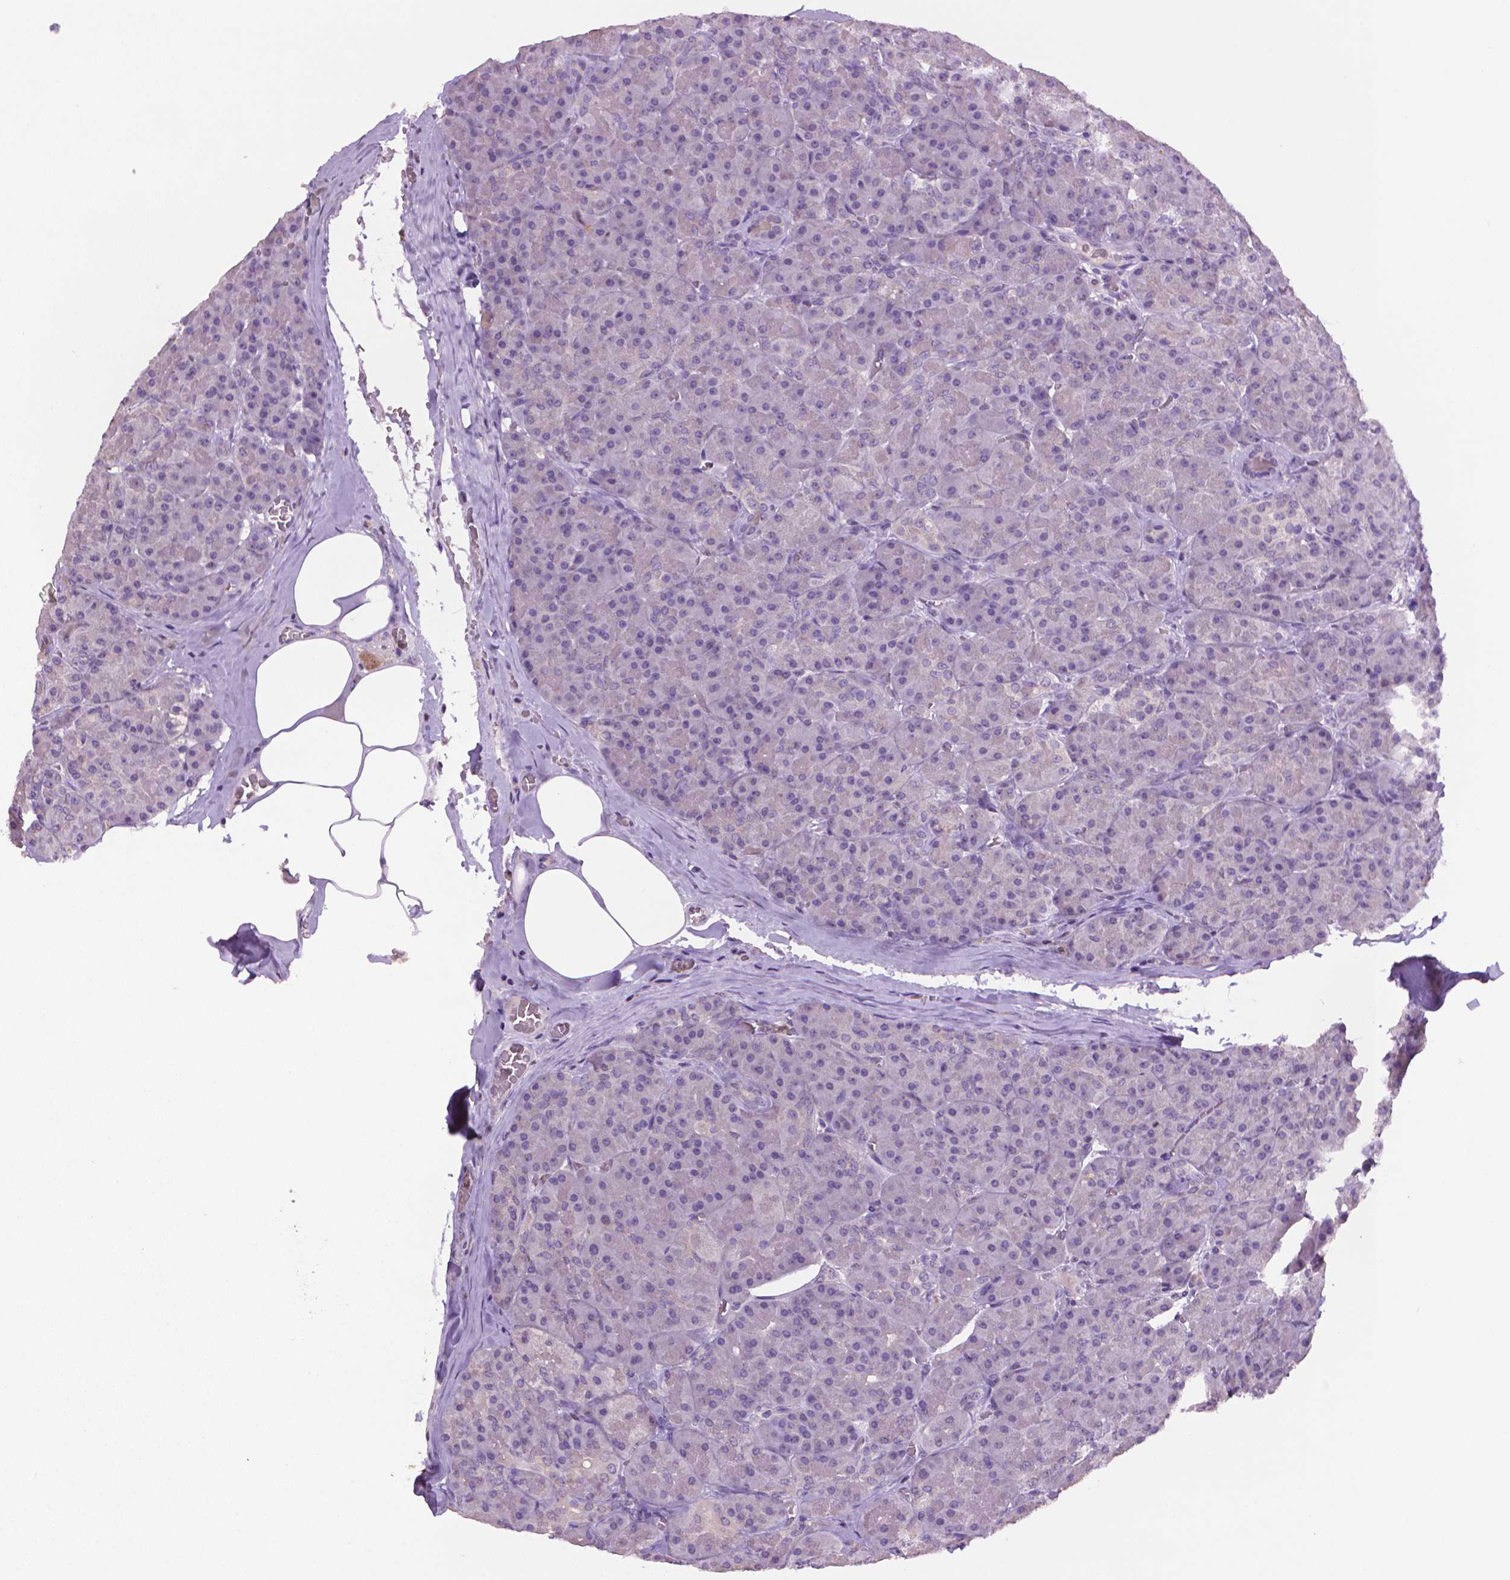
{"staining": {"intensity": "moderate", "quantity": "<25%", "location": "cytoplasmic/membranous"}, "tissue": "pancreas", "cell_type": "Exocrine glandular cells", "image_type": "normal", "snomed": [{"axis": "morphology", "description": "Normal tissue, NOS"}, {"axis": "topography", "description": "Pancreas"}], "caption": "An IHC photomicrograph of benign tissue is shown. Protein staining in brown highlights moderate cytoplasmic/membranous positivity in pancreas within exocrine glandular cells.", "gene": "CDKN2D", "patient": {"sex": "male", "age": 57}}